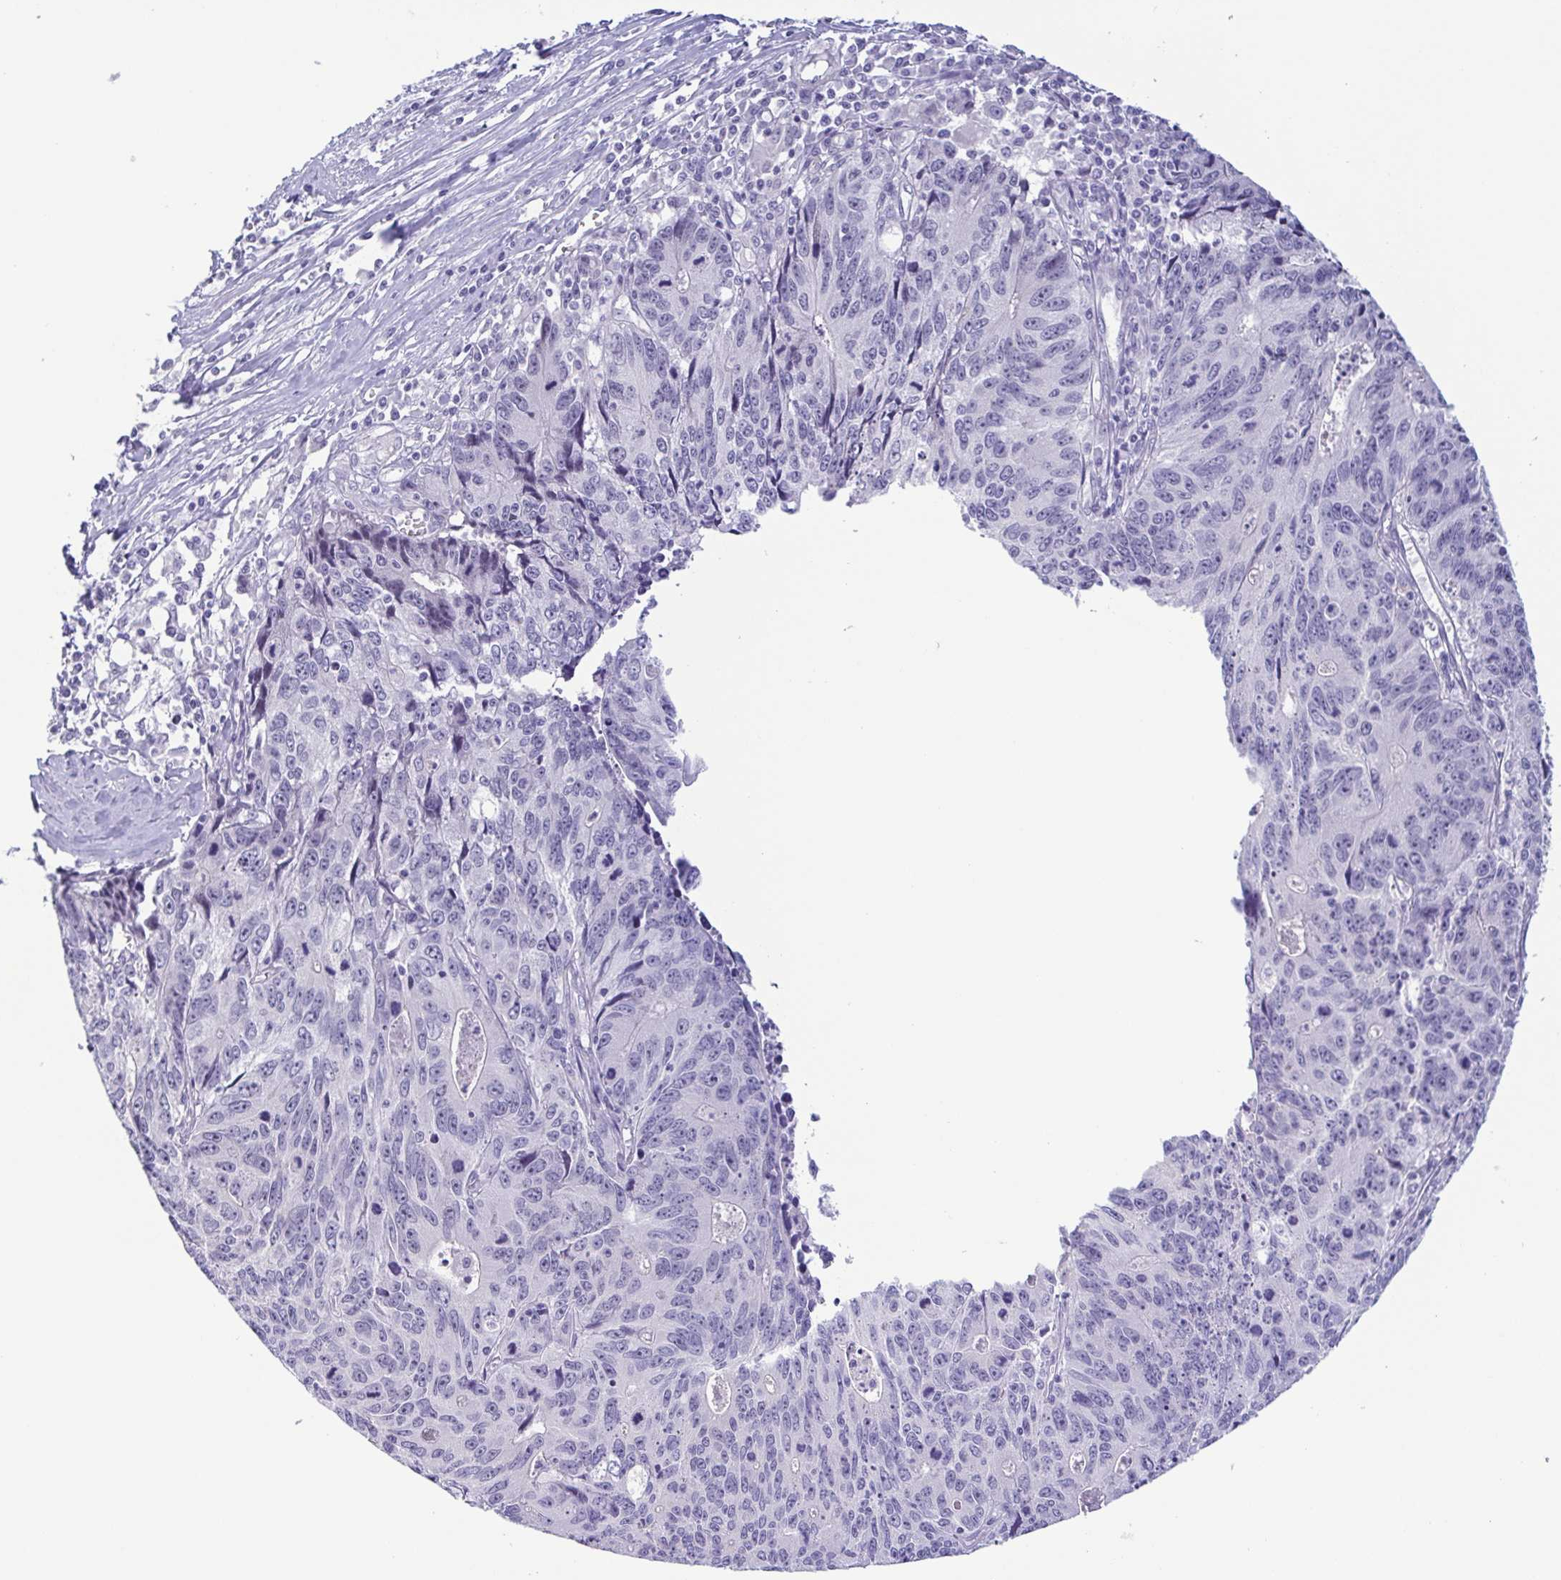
{"staining": {"intensity": "negative", "quantity": "none", "location": "none"}, "tissue": "liver cancer", "cell_type": "Tumor cells", "image_type": "cancer", "snomed": [{"axis": "morphology", "description": "Cholangiocarcinoma"}, {"axis": "topography", "description": "Liver"}], "caption": "The image demonstrates no staining of tumor cells in cholangiocarcinoma (liver).", "gene": "MYL7", "patient": {"sex": "male", "age": 65}}